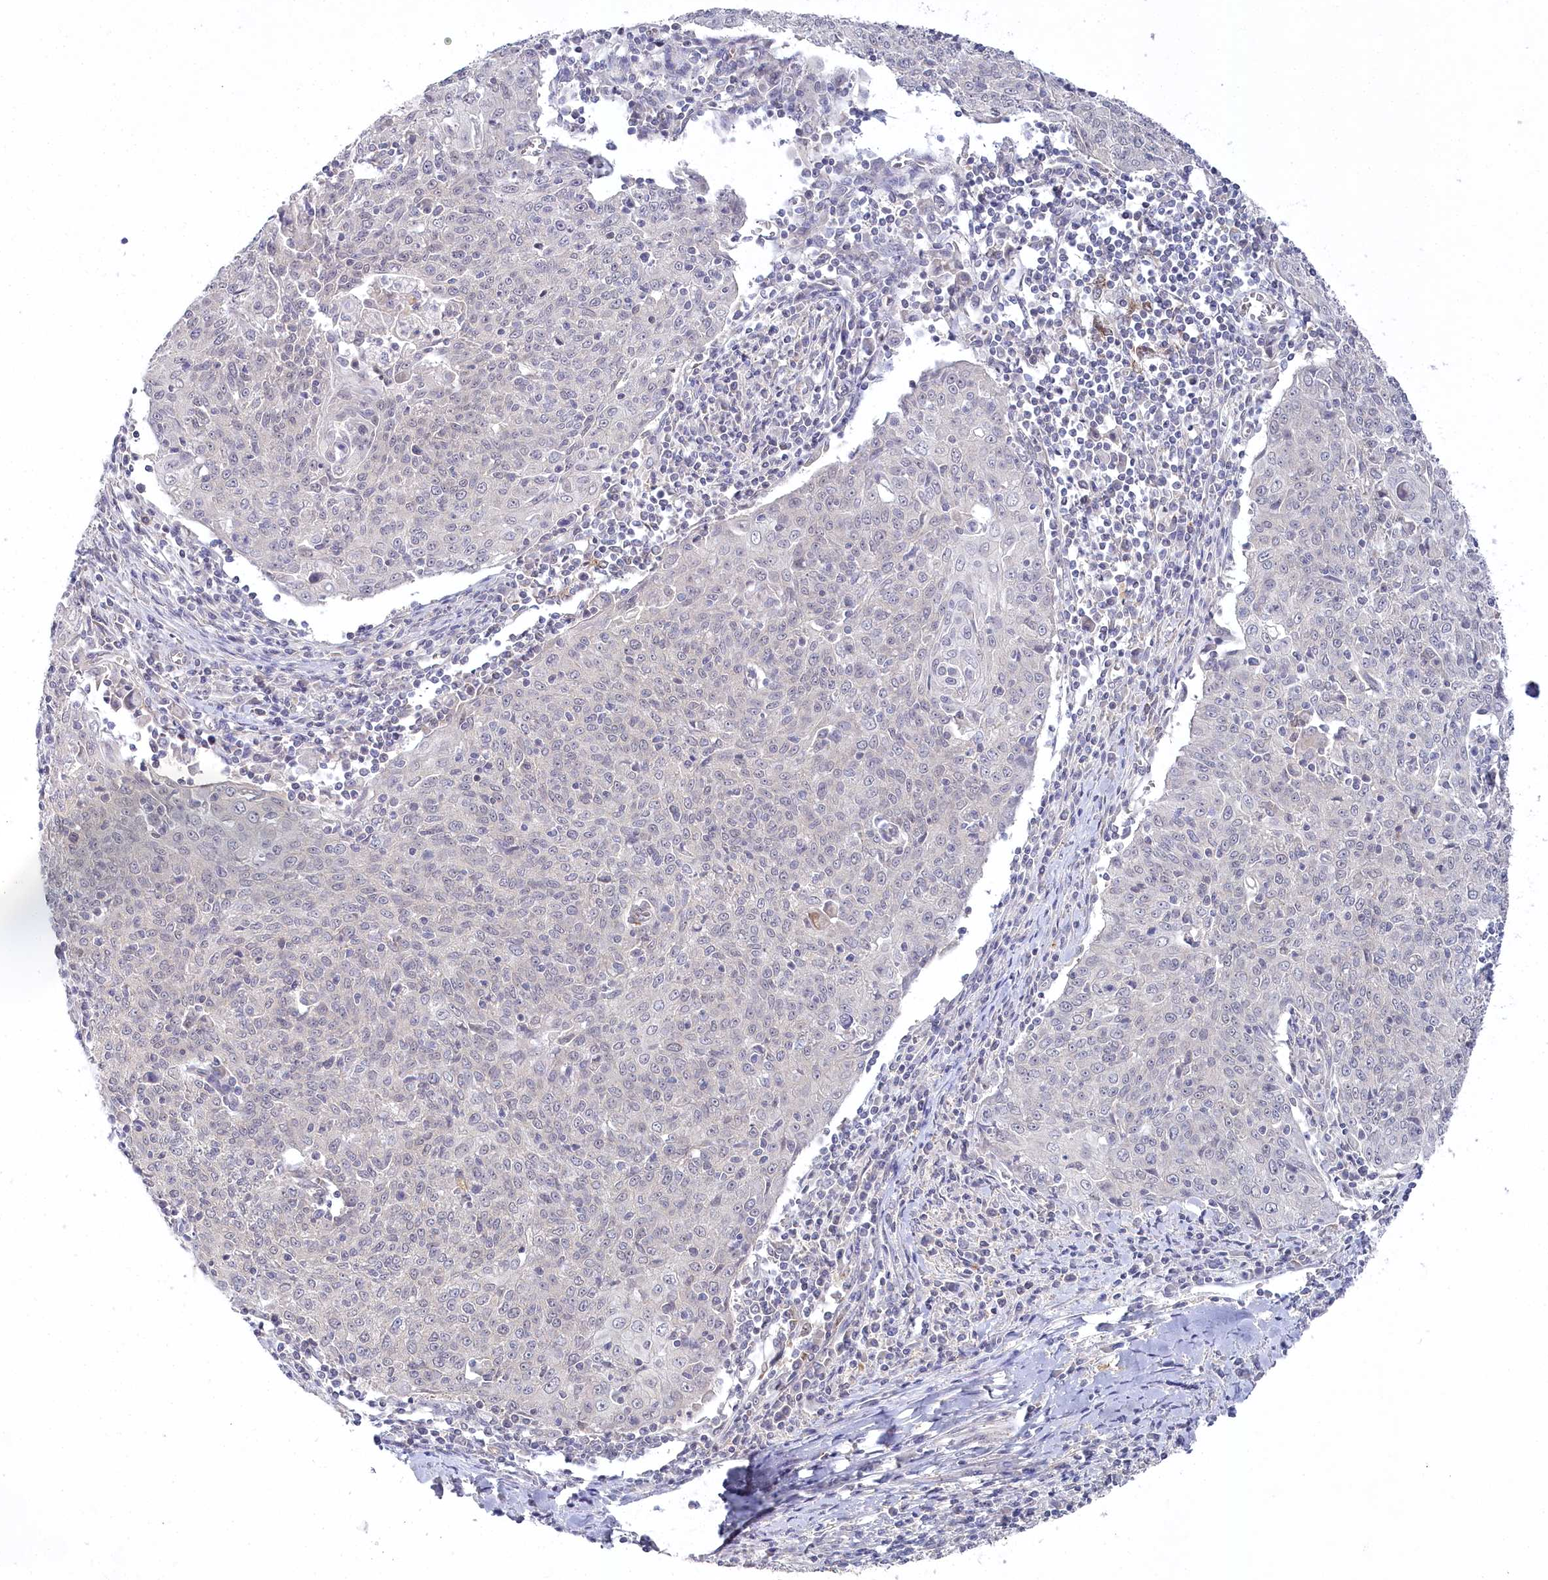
{"staining": {"intensity": "negative", "quantity": "none", "location": "none"}, "tissue": "cervical cancer", "cell_type": "Tumor cells", "image_type": "cancer", "snomed": [{"axis": "morphology", "description": "Squamous cell carcinoma, NOS"}, {"axis": "topography", "description": "Cervix"}], "caption": "An image of cervical cancer (squamous cell carcinoma) stained for a protein displays no brown staining in tumor cells.", "gene": "AAMDC", "patient": {"sex": "female", "age": 48}}